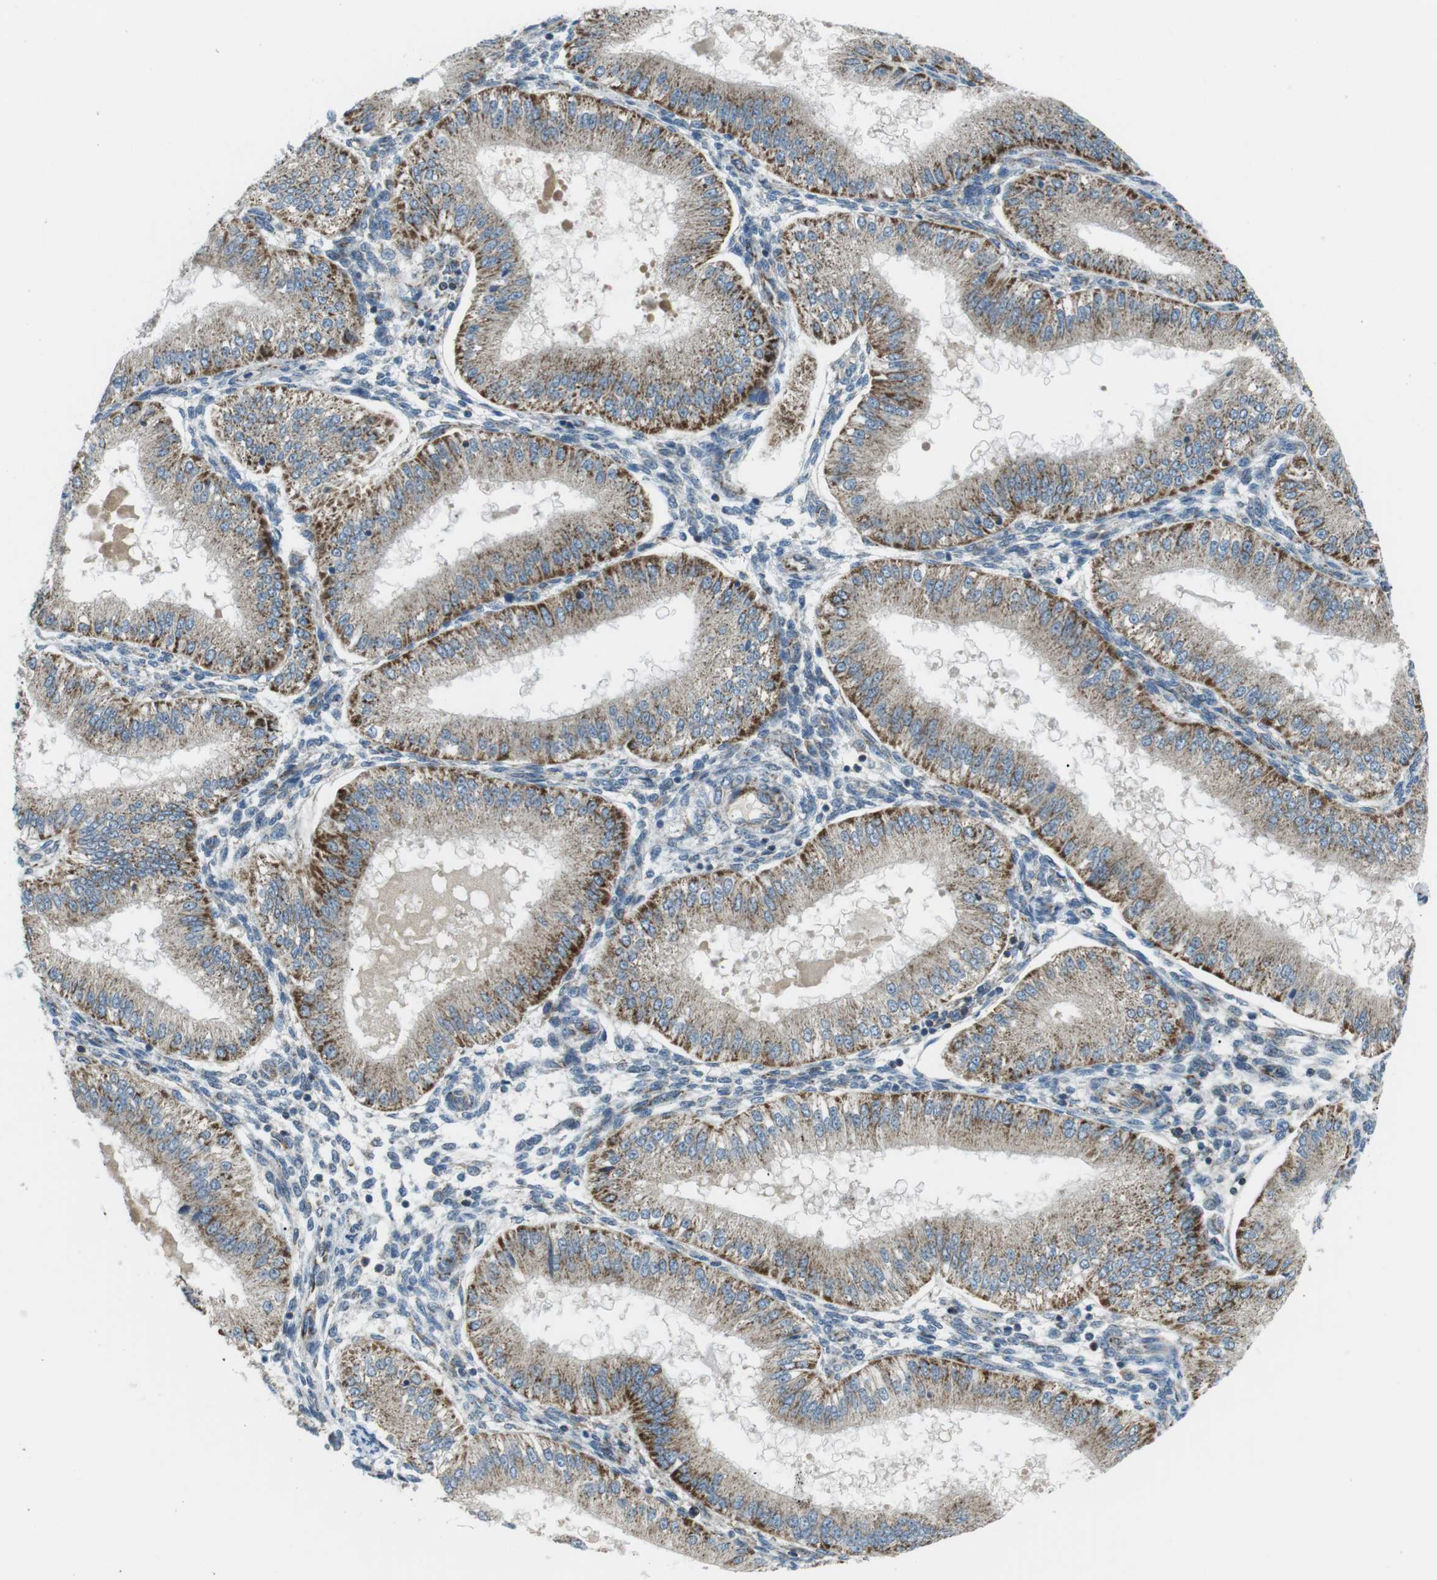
{"staining": {"intensity": "moderate", "quantity": "<25%", "location": "cytoplasmic/membranous"}, "tissue": "endometrium", "cell_type": "Cells in endometrial stroma", "image_type": "normal", "snomed": [{"axis": "morphology", "description": "Normal tissue, NOS"}, {"axis": "topography", "description": "Endometrium"}], "caption": "Immunohistochemistry (IHC) photomicrograph of benign human endometrium stained for a protein (brown), which shows low levels of moderate cytoplasmic/membranous expression in about <25% of cells in endometrial stroma.", "gene": "BACE1", "patient": {"sex": "female", "age": 39}}